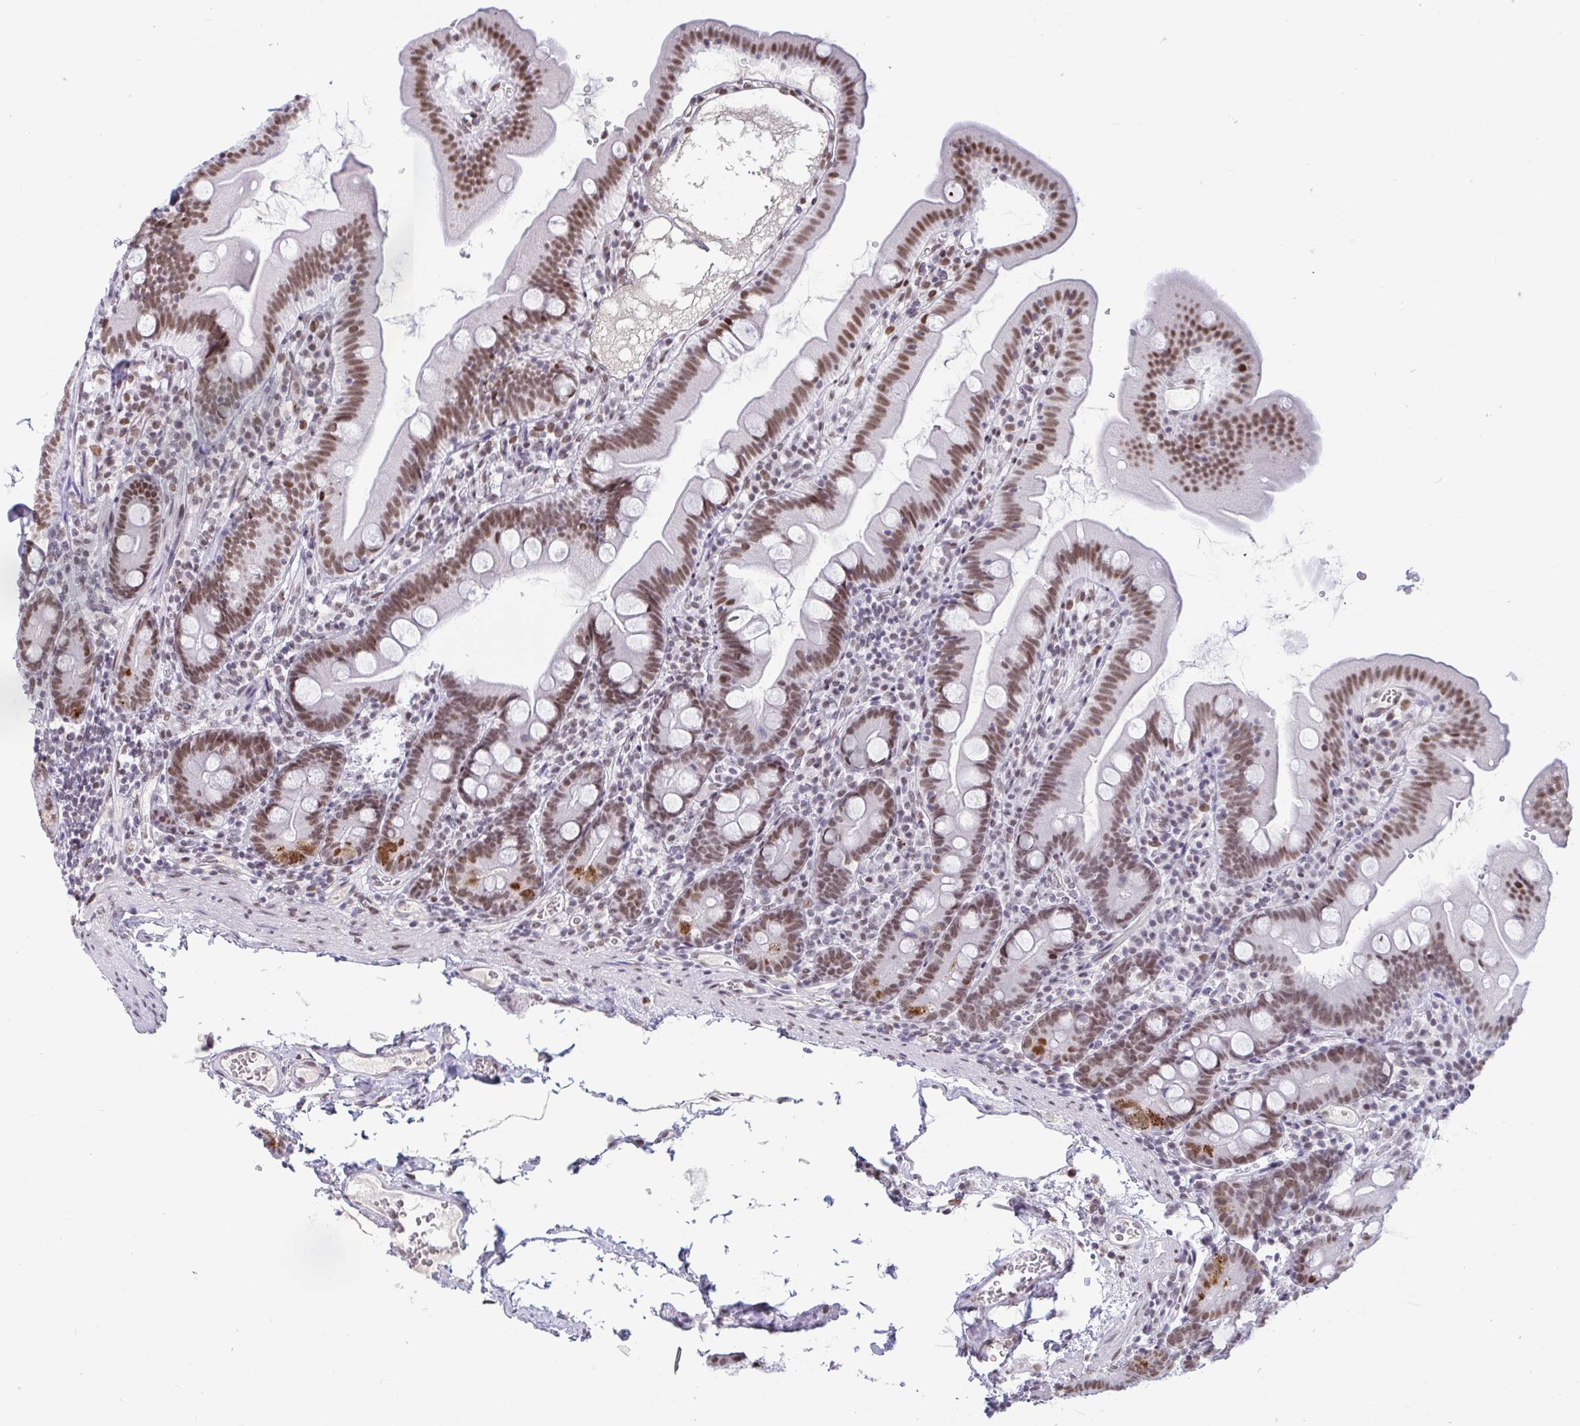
{"staining": {"intensity": "moderate", "quantity": ">75%", "location": "nuclear"}, "tissue": "duodenum", "cell_type": "Glandular cells", "image_type": "normal", "snomed": [{"axis": "morphology", "description": "Normal tissue, NOS"}, {"axis": "topography", "description": "Duodenum"}], "caption": "IHC of unremarkable duodenum exhibits medium levels of moderate nuclear staining in about >75% of glandular cells. The staining is performed using DAB (3,3'-diaminobenzidine) brown chromogen to label protein expression. The nuclei are counter-stained blue using hematoxylin.", "gene": "CBFA2T2", "patient": {"sex": "female", "age": 67}}